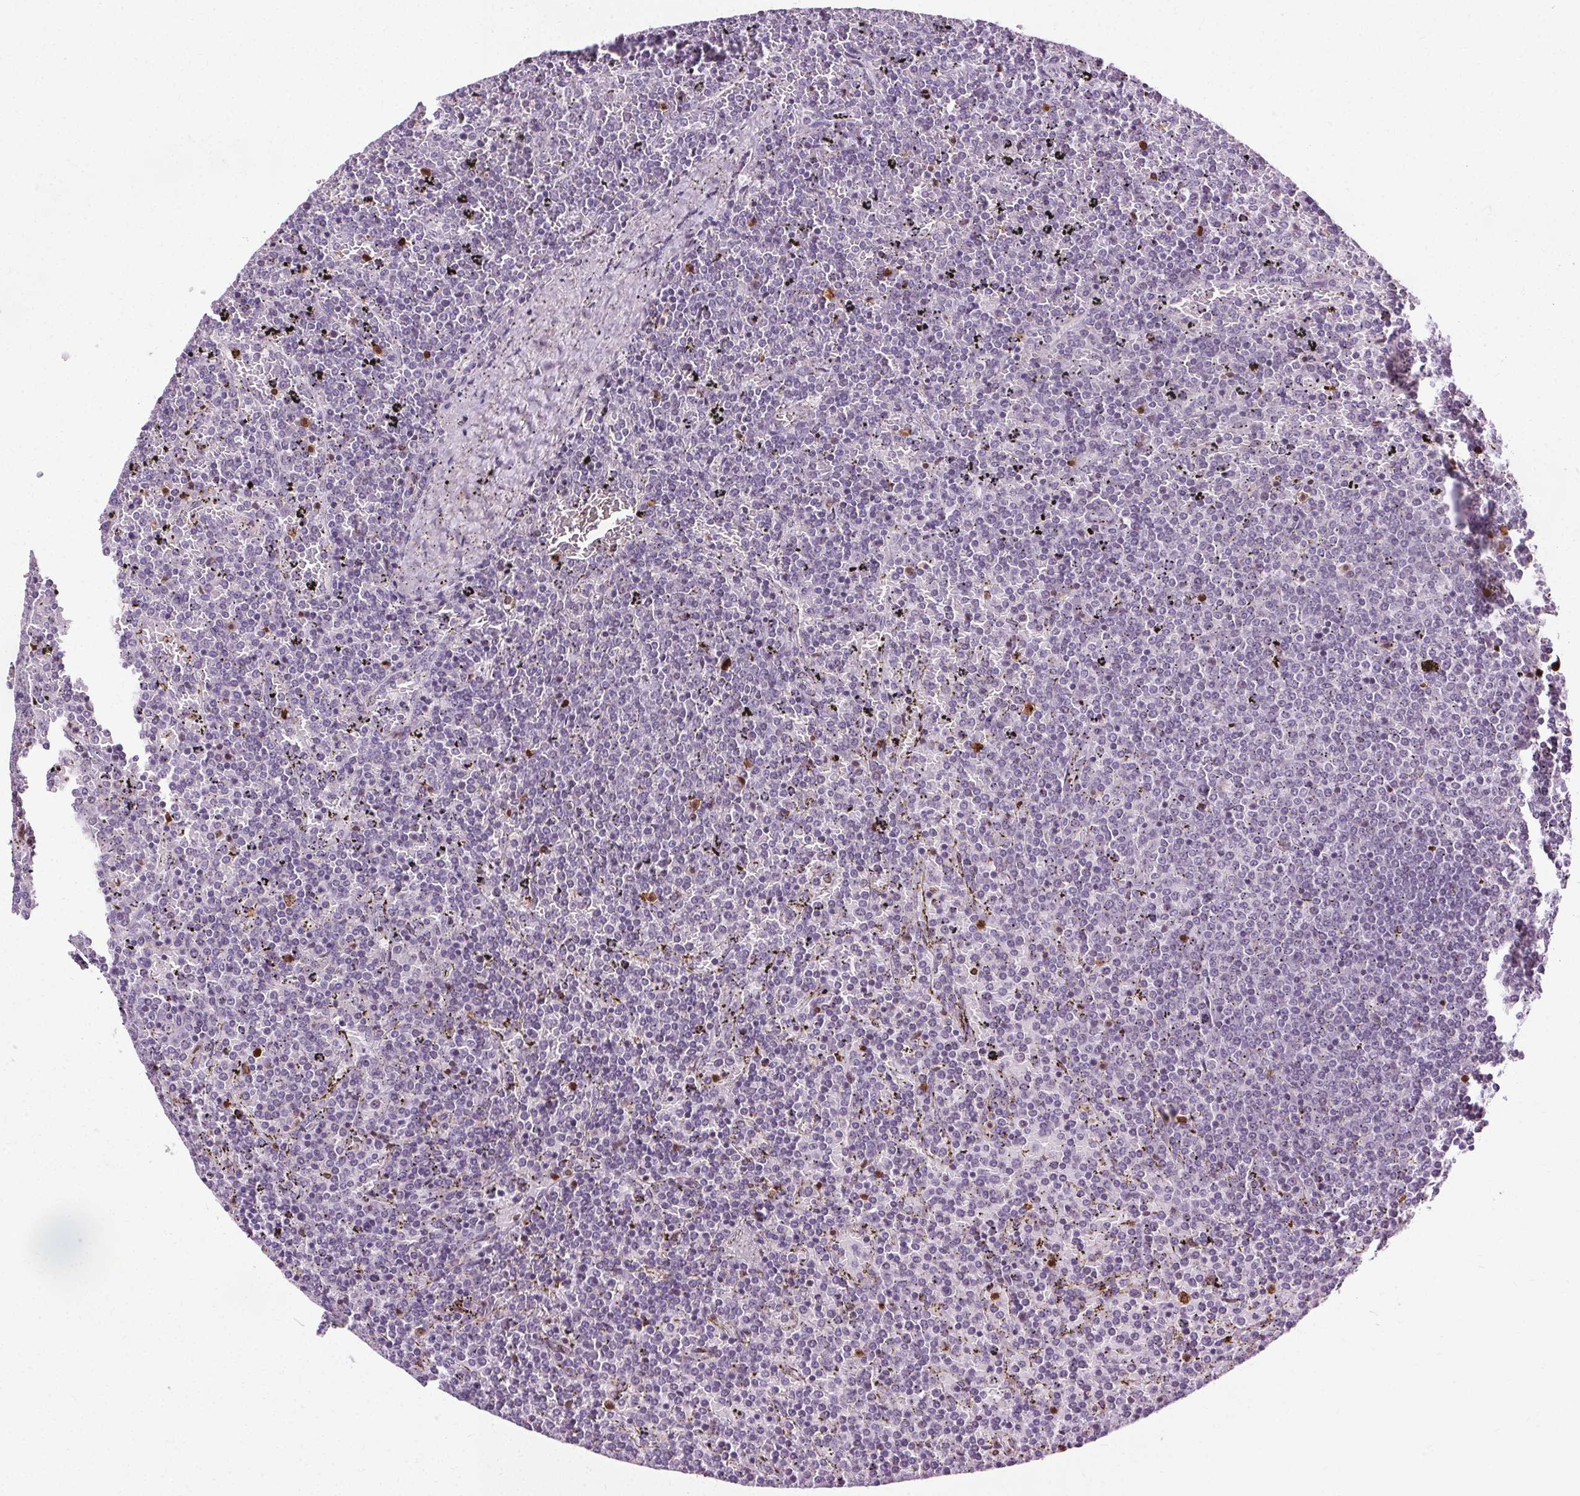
{"staining": {"intensity": "negative", "quantity": "none", "location": "none"}, "tissue": "lymphoma", "cell_type": "Tumor cells", "image_type": "cancer", "snomed": [{"axis": "morphology", "description": "Malignant lymphoma, non-Hodgkin's type, Low grade"}, {"axis": "topography", "description": "Spleen"}], "caption": "Tumor cells are negative for brown protein staining in lymphoma. (DAB (3,3'-diaminobenzidine) immunohistochemistry visualized using brightfield microscopy, high magnification).", "gene": "CEBPA", "patient": {"sex": "female", "age": 77}}